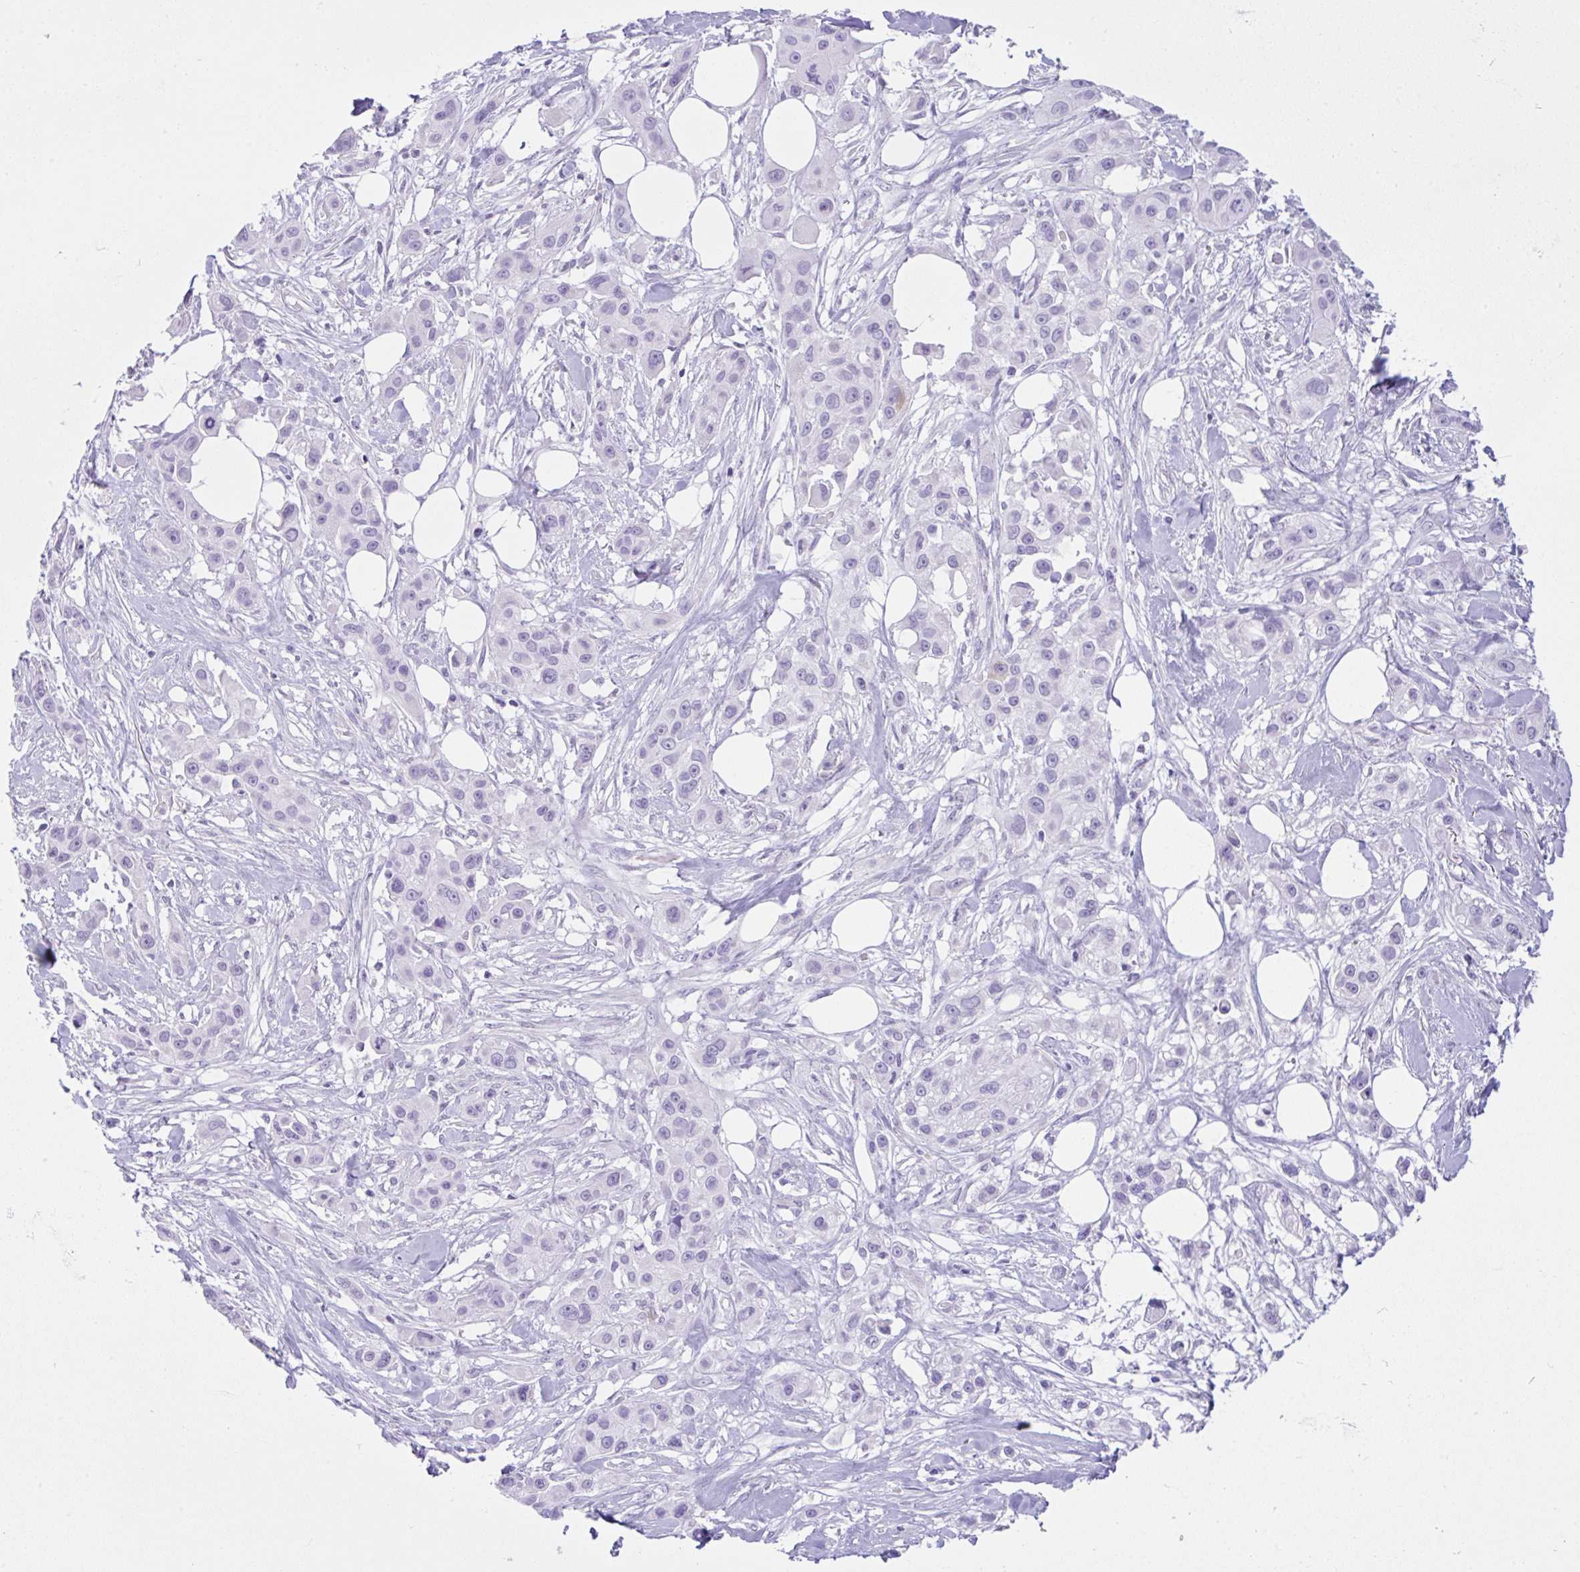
{"staining": {"intensity": "negative", "quantity": "none", "location": "none"}, "tissue": "skin cancer", "cell_type": "Tumor cells", "image_type": "cancer", "snomed": [{"axis": "morphology", "description": "Squamous cell carcinoma, NOS"}, {"axis": "topography", "description": "Skin"}], "caption": "This image is of skin cancer stained with IHC to label a protein in brown with the nuclei are counter-stained blue. There is no expression in tumor cells. Nuclei are stained in blue.", "gene": "NCF1", "patient": {"sex": "male", "age": 63}}